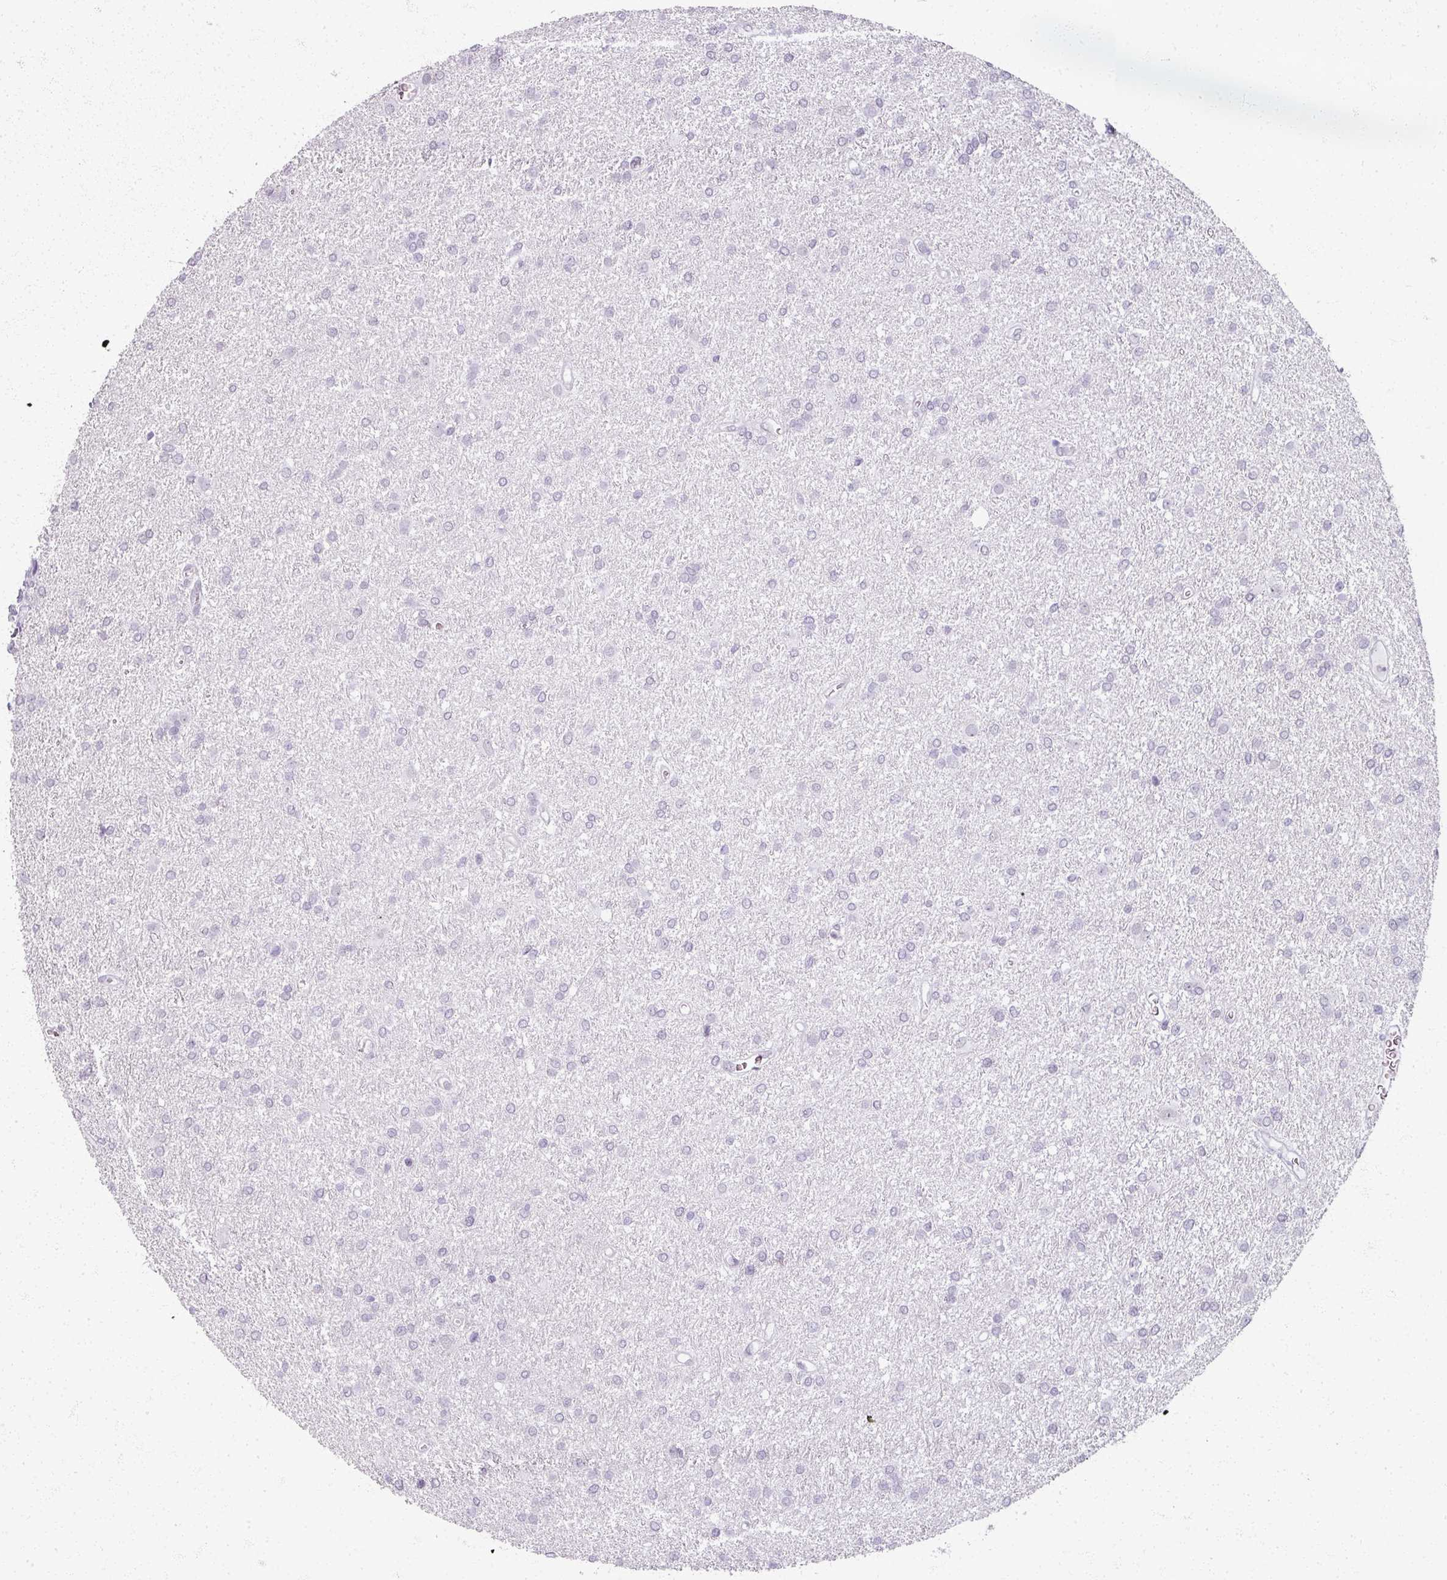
{"staining": {"intensity": "negative", "quantity": "none", "location": "none"}, "tissue": "glioma", "cell_type": "Tumor cells", "image_type": "cancer", "snomed": [{"axis": "morphology", "description": "Glioma, malignant, High grade"}, {"axis": "topography", "description": "Brain"}], "caption": "IHC histopathology image of neoplastic tissue: glioma stained with DAB reveals no significant protein staining in tumor cells.", "gene": "RFPL2", "patient": {"sex": "female", "age": 50}}